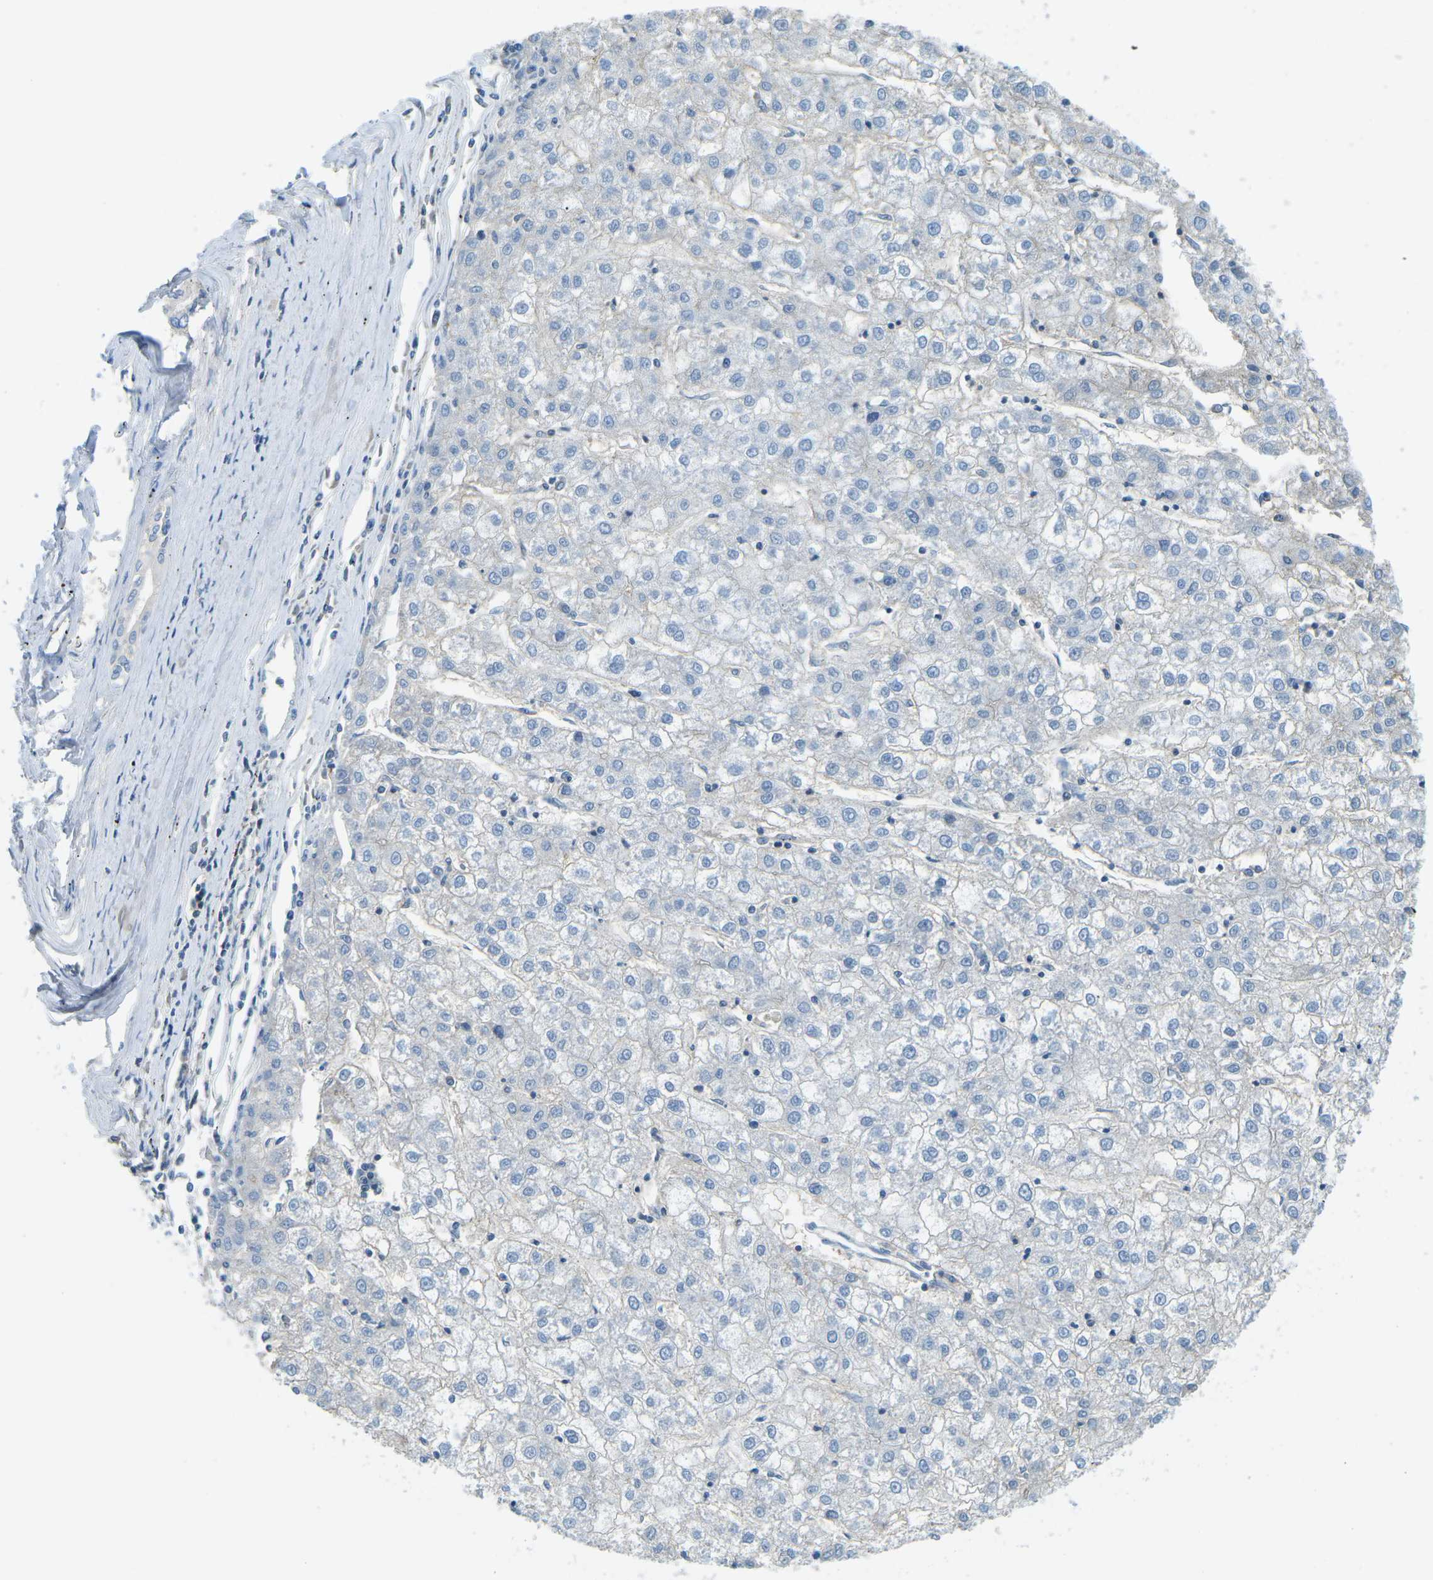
{"staining": {"intensity": "negative", "quantity": "none", "location": "none"}, "tissue": "liver cancer", "cell_type": "Tumor cells", "image_type": "cancer", "snomed": [{"axis": "morphology", "description": "Carcinoma, Hepatocellular, NOS"}, {"axis": "topography", "description": "Liver"}], "caption": "The histopathology image displays no significant staining in tumor cells of liver cancer.", "gene": "CD47", "patient": {"sex": "male", "age": 72}}